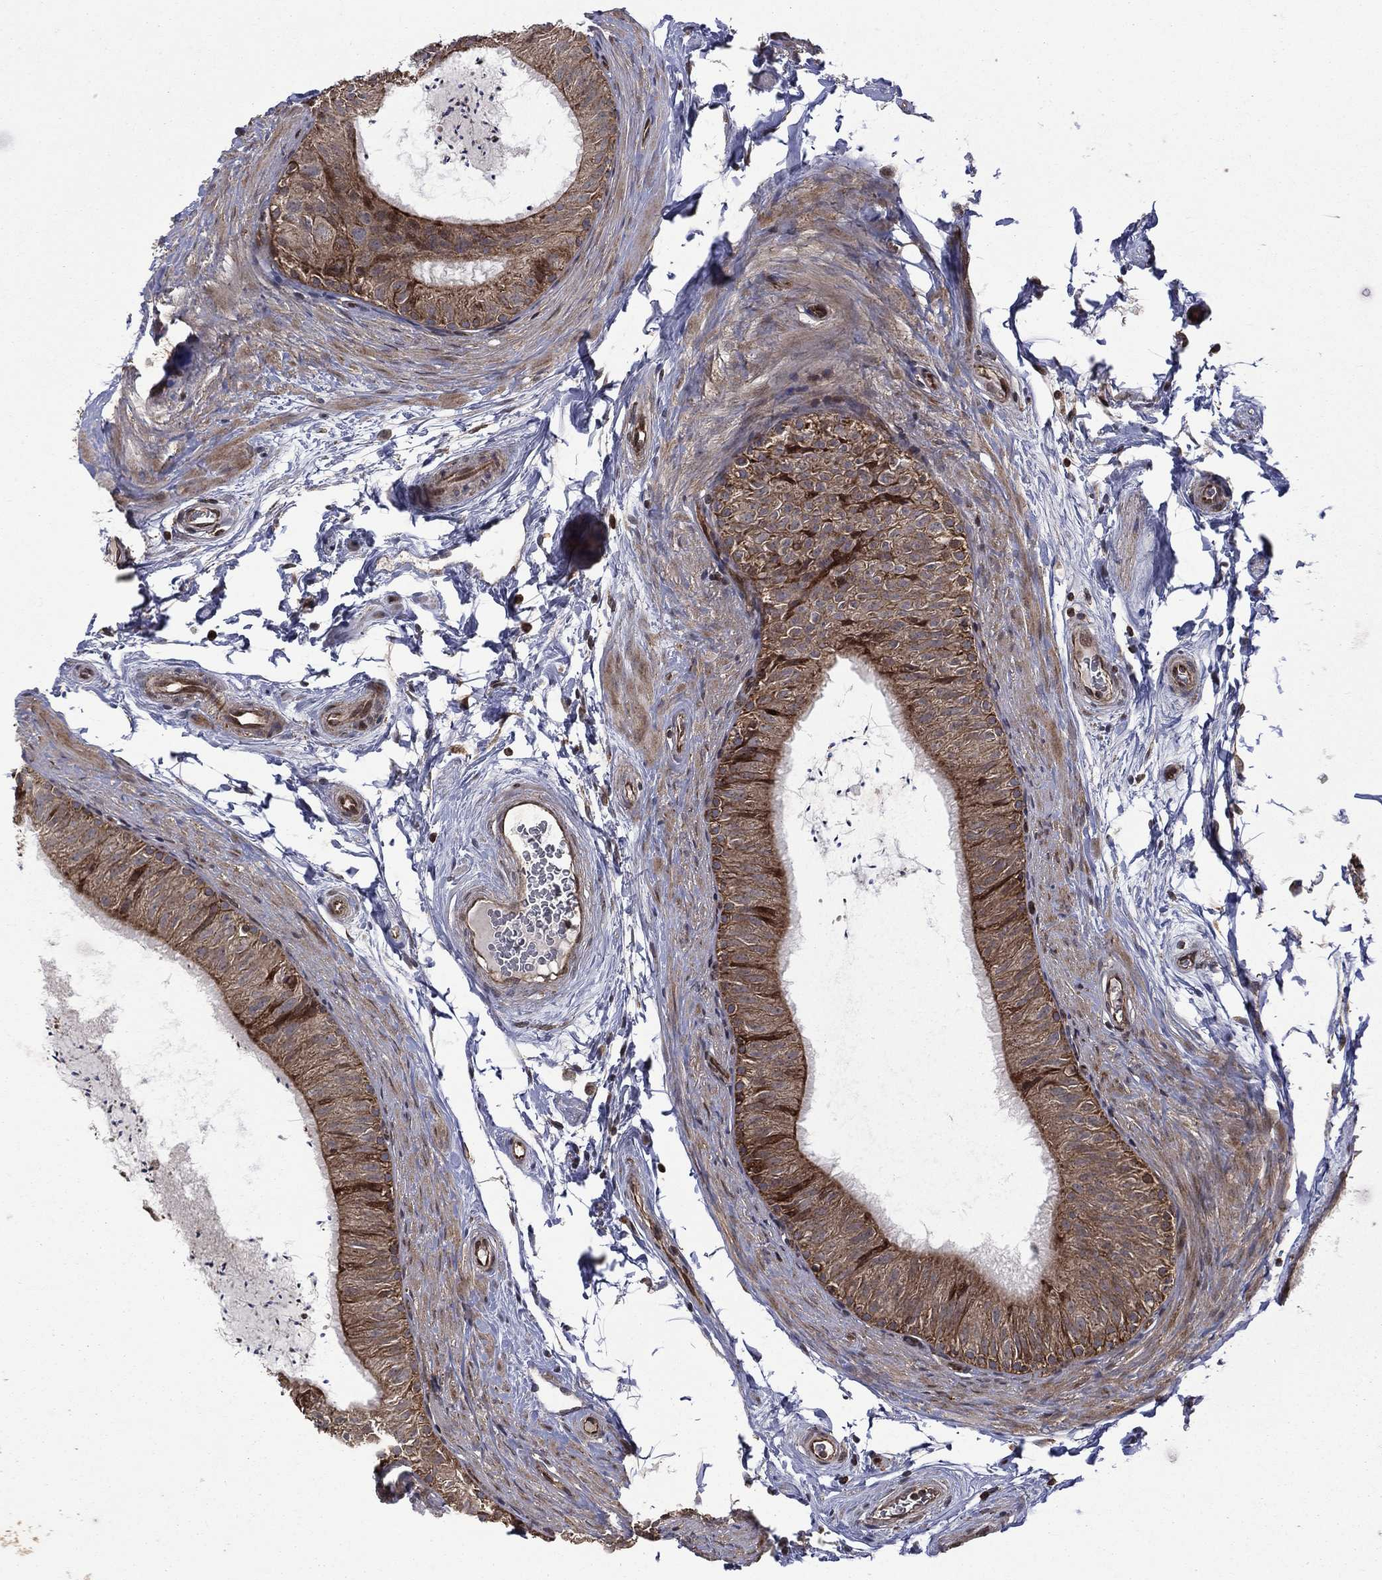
{"staining": {"intensity": "strong", "quantity": "25%-75%", "location": "cytoplasmic/membranous"}, "tissue": "epididymis", "cell_type": "Glandular cells", "image_type": "normal", "snomed": [{"axis": "morphology", "description": "Normal tissue, NOS"}, {"axis": "topography", "description": "Epididymis"}], "caption": "High-power microscopy captured an IHC image of unremarkable epididymis, revealing strong cytoplasmic/membranous expression in approximately 25%-75% of glandular cells. (Brightfield microscopy of DAB IHC at high magnification).", "gene": "GIMAP6", "patient": {"sex": "male", "age": 34}}